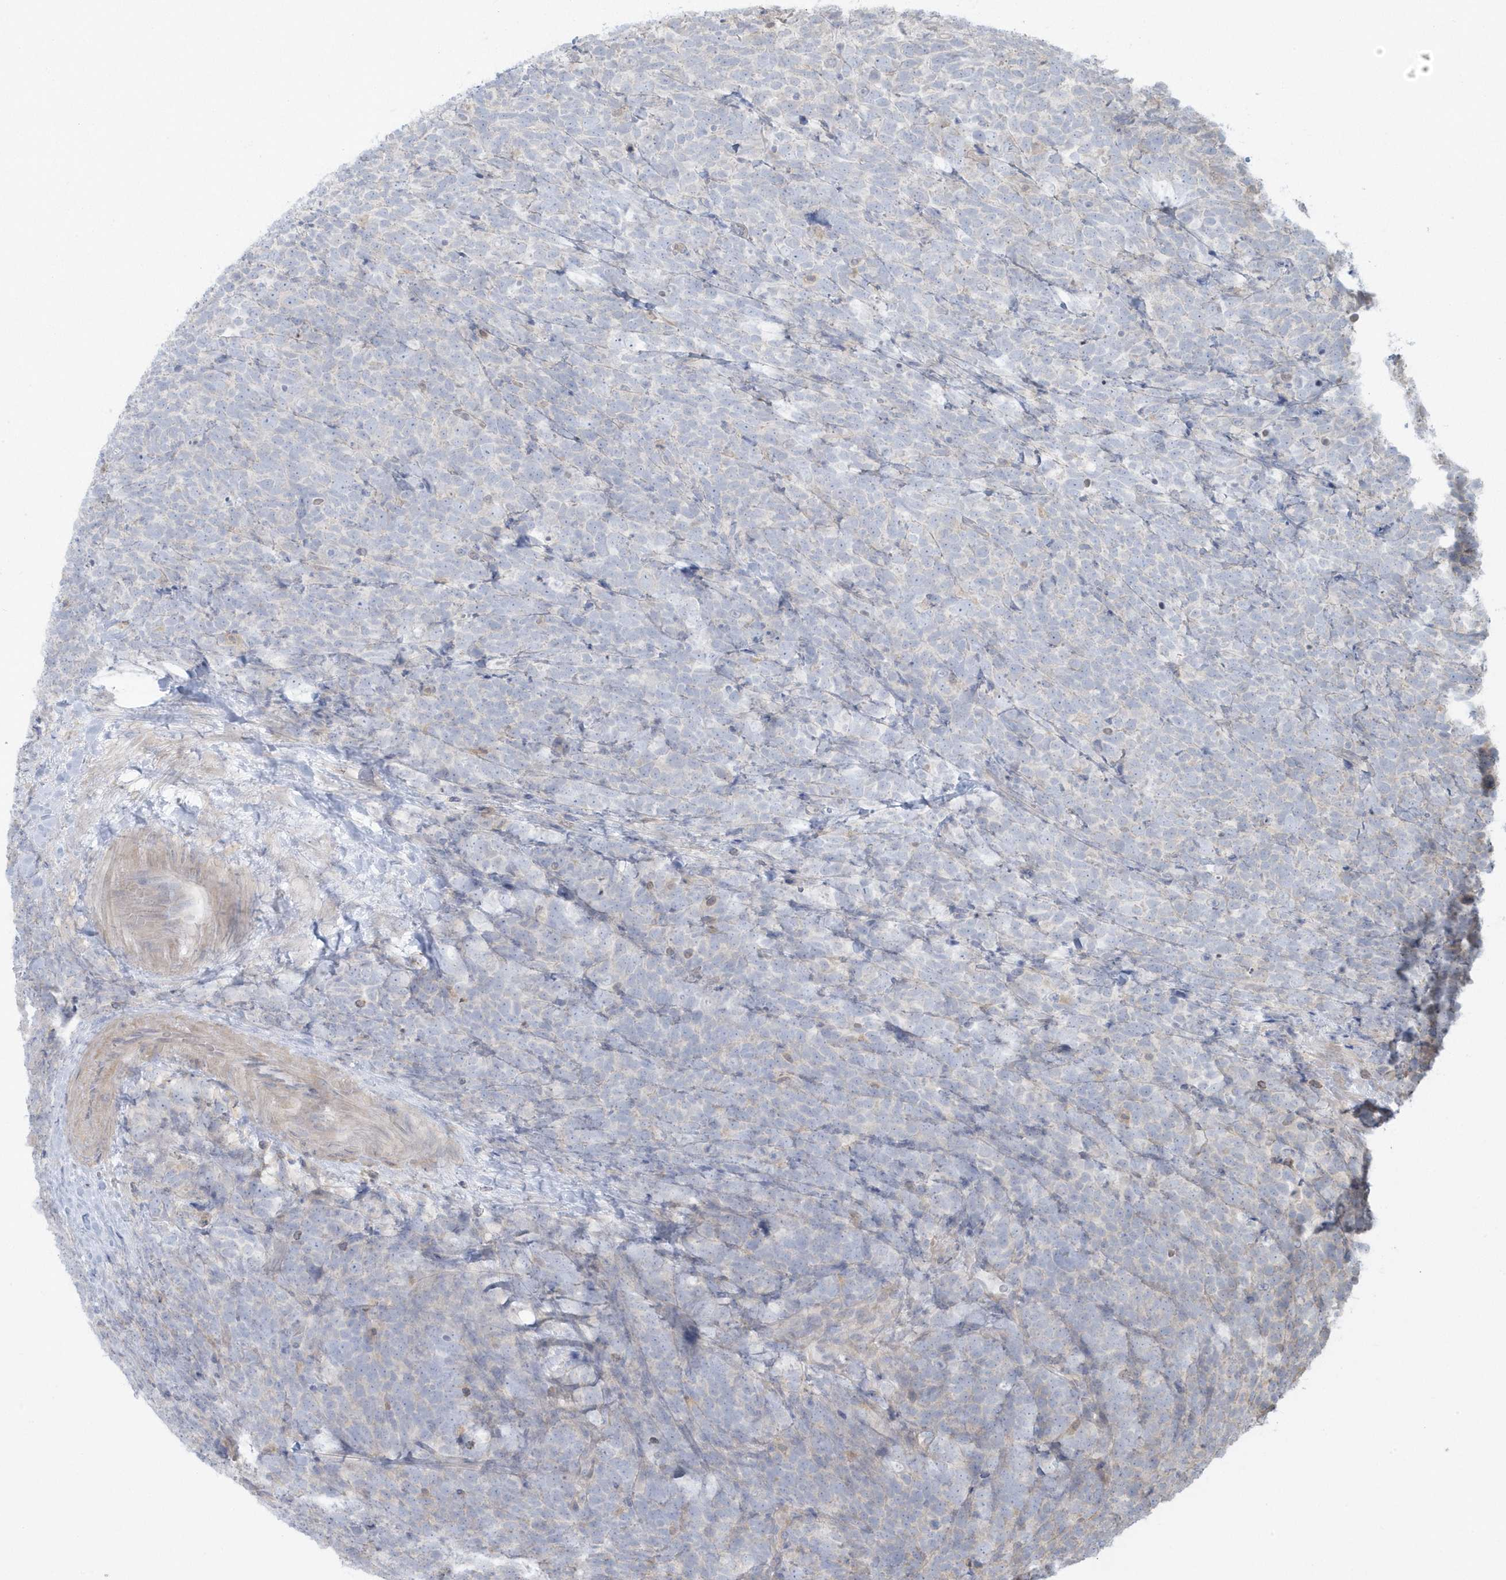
{"staining": {"intensity": "negative", "quantity": "none", "location": "none"}, "tissue": "urothelial cancer", "cell_type": "Tumor cells", "image_type": "cancer", "snomed": [{"axis": "morphology", "description": "Urothelial carcinoma, High grade"}, {"axis": "topography", "description": "Urinary bladder"}], "caption": "A high-resolution photomicrograph shows immunohistochemistry staining of urothelial cancer, which demonstrates no significant staining in tumor cells.", "gene": "HNMT", "patient": {"sex": "female", "age": 82}}